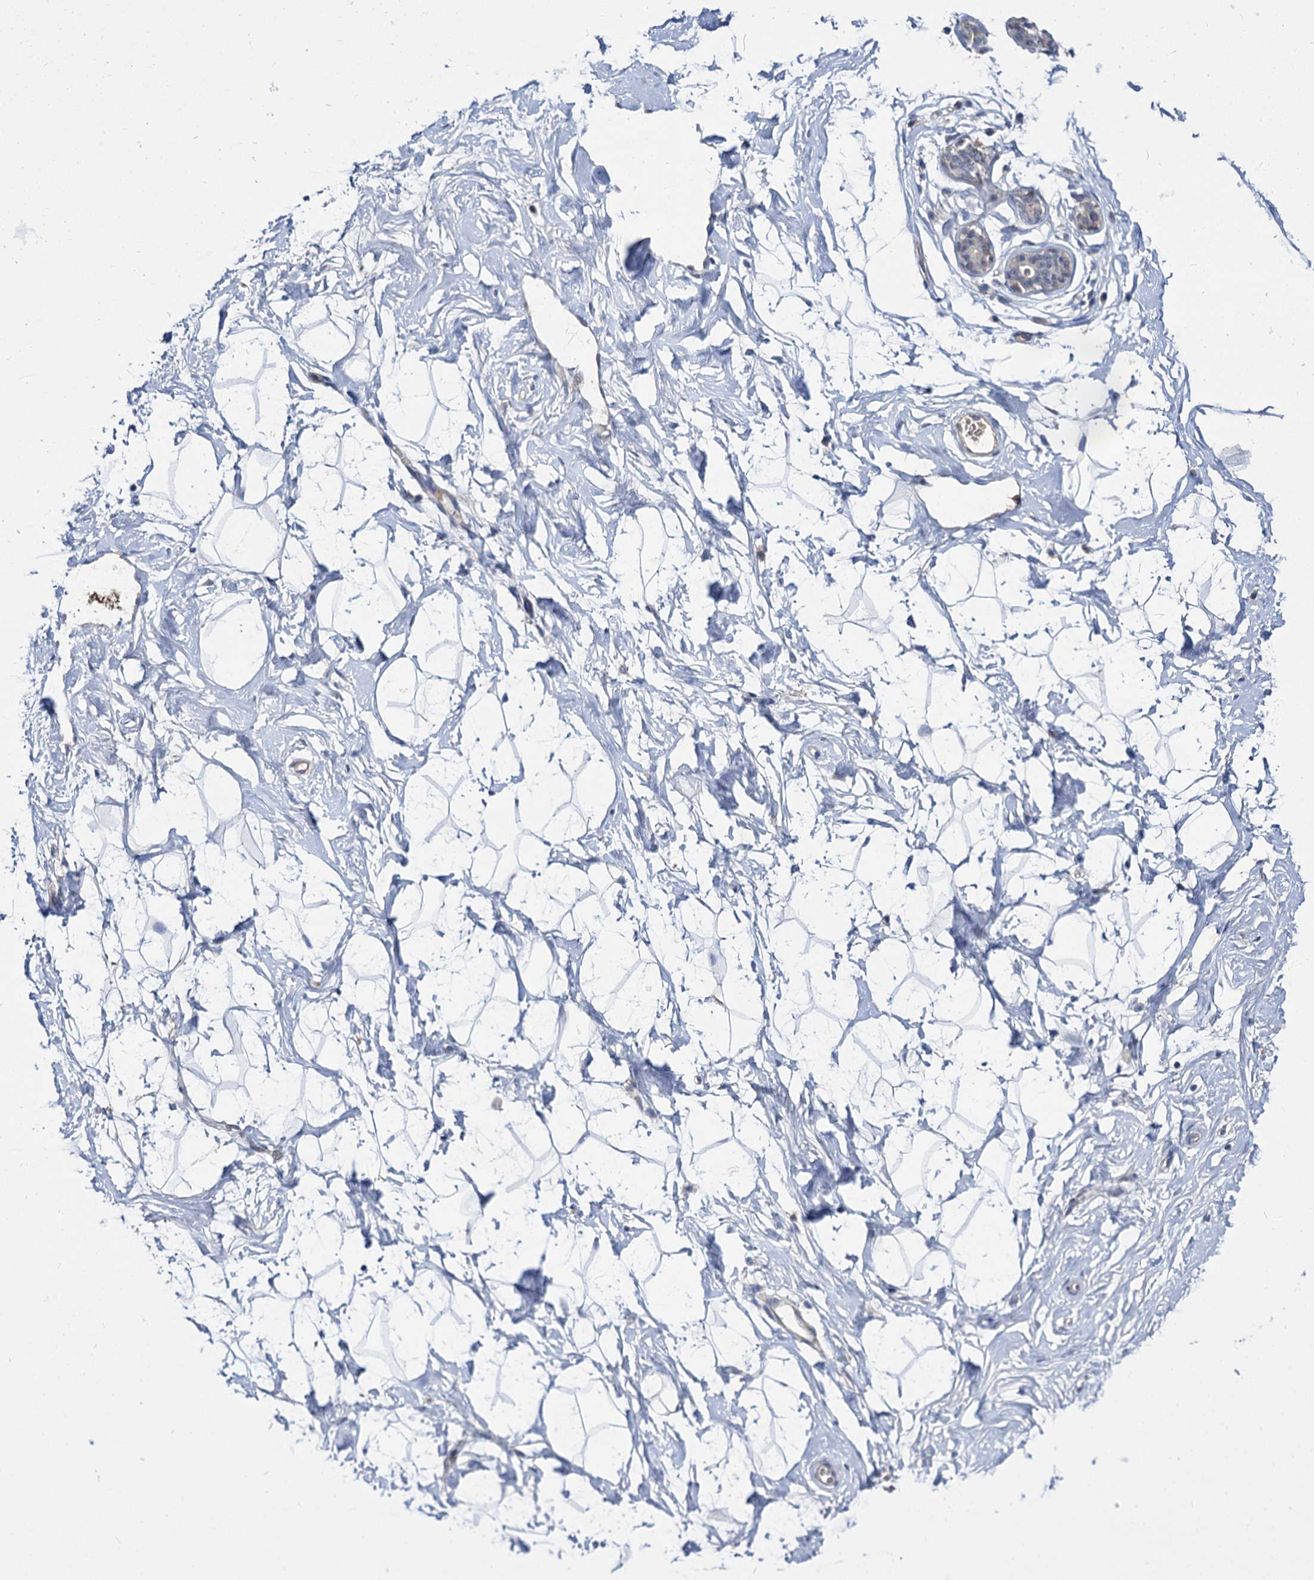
{"staining": {"intensity": "negative", "quantity": "none", "location": "none"}, "tissue": "breast", "cell_type": "Adipocytes", "image_type": "normal", "snomed": [{"axis": "morphology", "description": "Normal tissue, NOS"}, {"axis": "morphology", "description": "Adenoma, NOS"}, {"axis": "topography", "description": "Breast"}], "caption": "IHC image of unremarkable breast: human breast stained with DAB shows no significant protein staining in adipocytes.", "gene": "NEK10", "patient": {"sex": "female", "age": 23}}